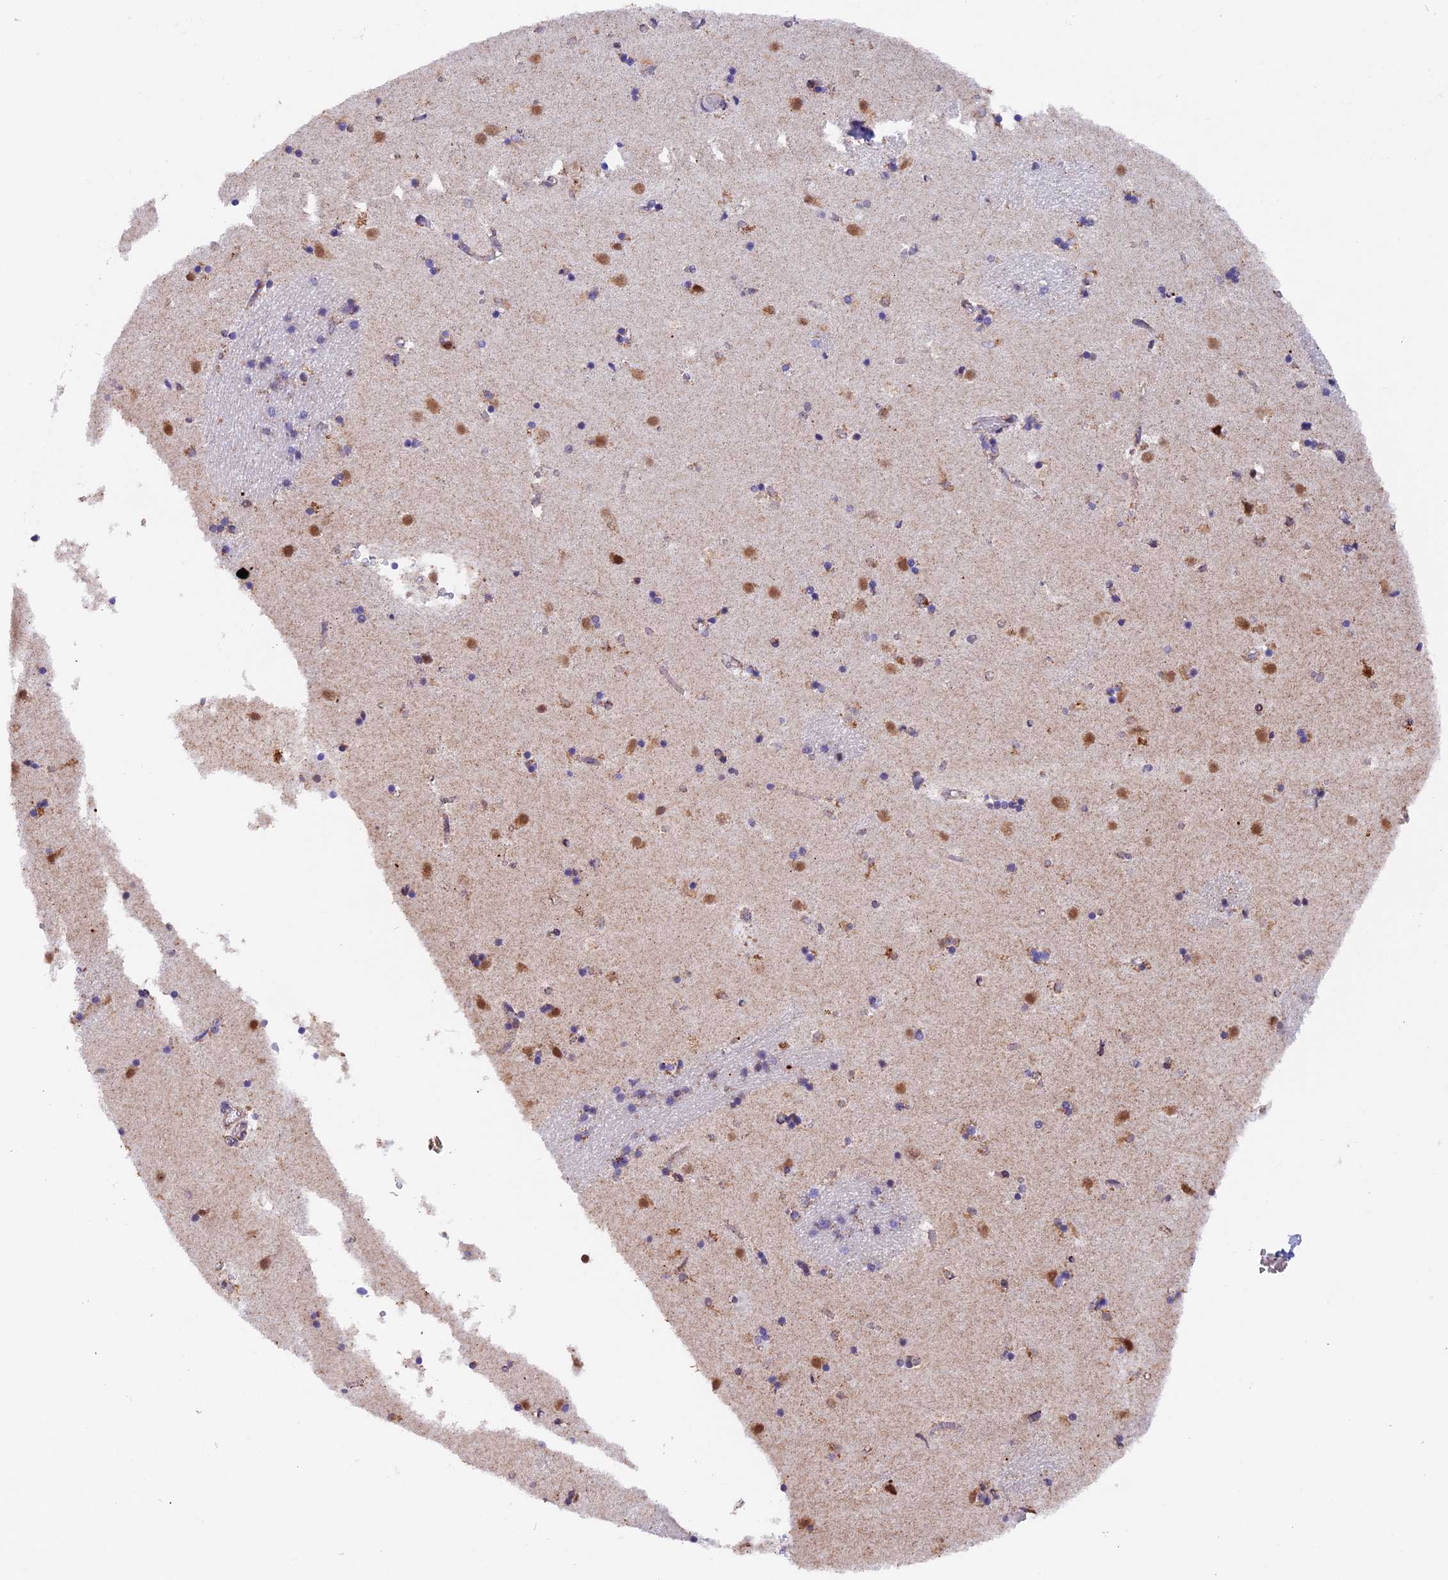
{"staining": {"intensity": "weak", "quantity": "<25%", "location": "cytoplasmic/membranous"}, "tissue": "caudate", "cell_type": "Glial cells", "image_type": "normal", "snomed": [{"axis": "morphology", "description": "Normal tissue, NOS"}, {"axis": "topography", "description": "Lateral ventricle wall"}], "caption": "Immunohistochemistry (IHC) of unremarkable human caudate reveals no staining in glial cells.", "gene": "TFAM", "patient": {"sex": "female", "age": 52}}